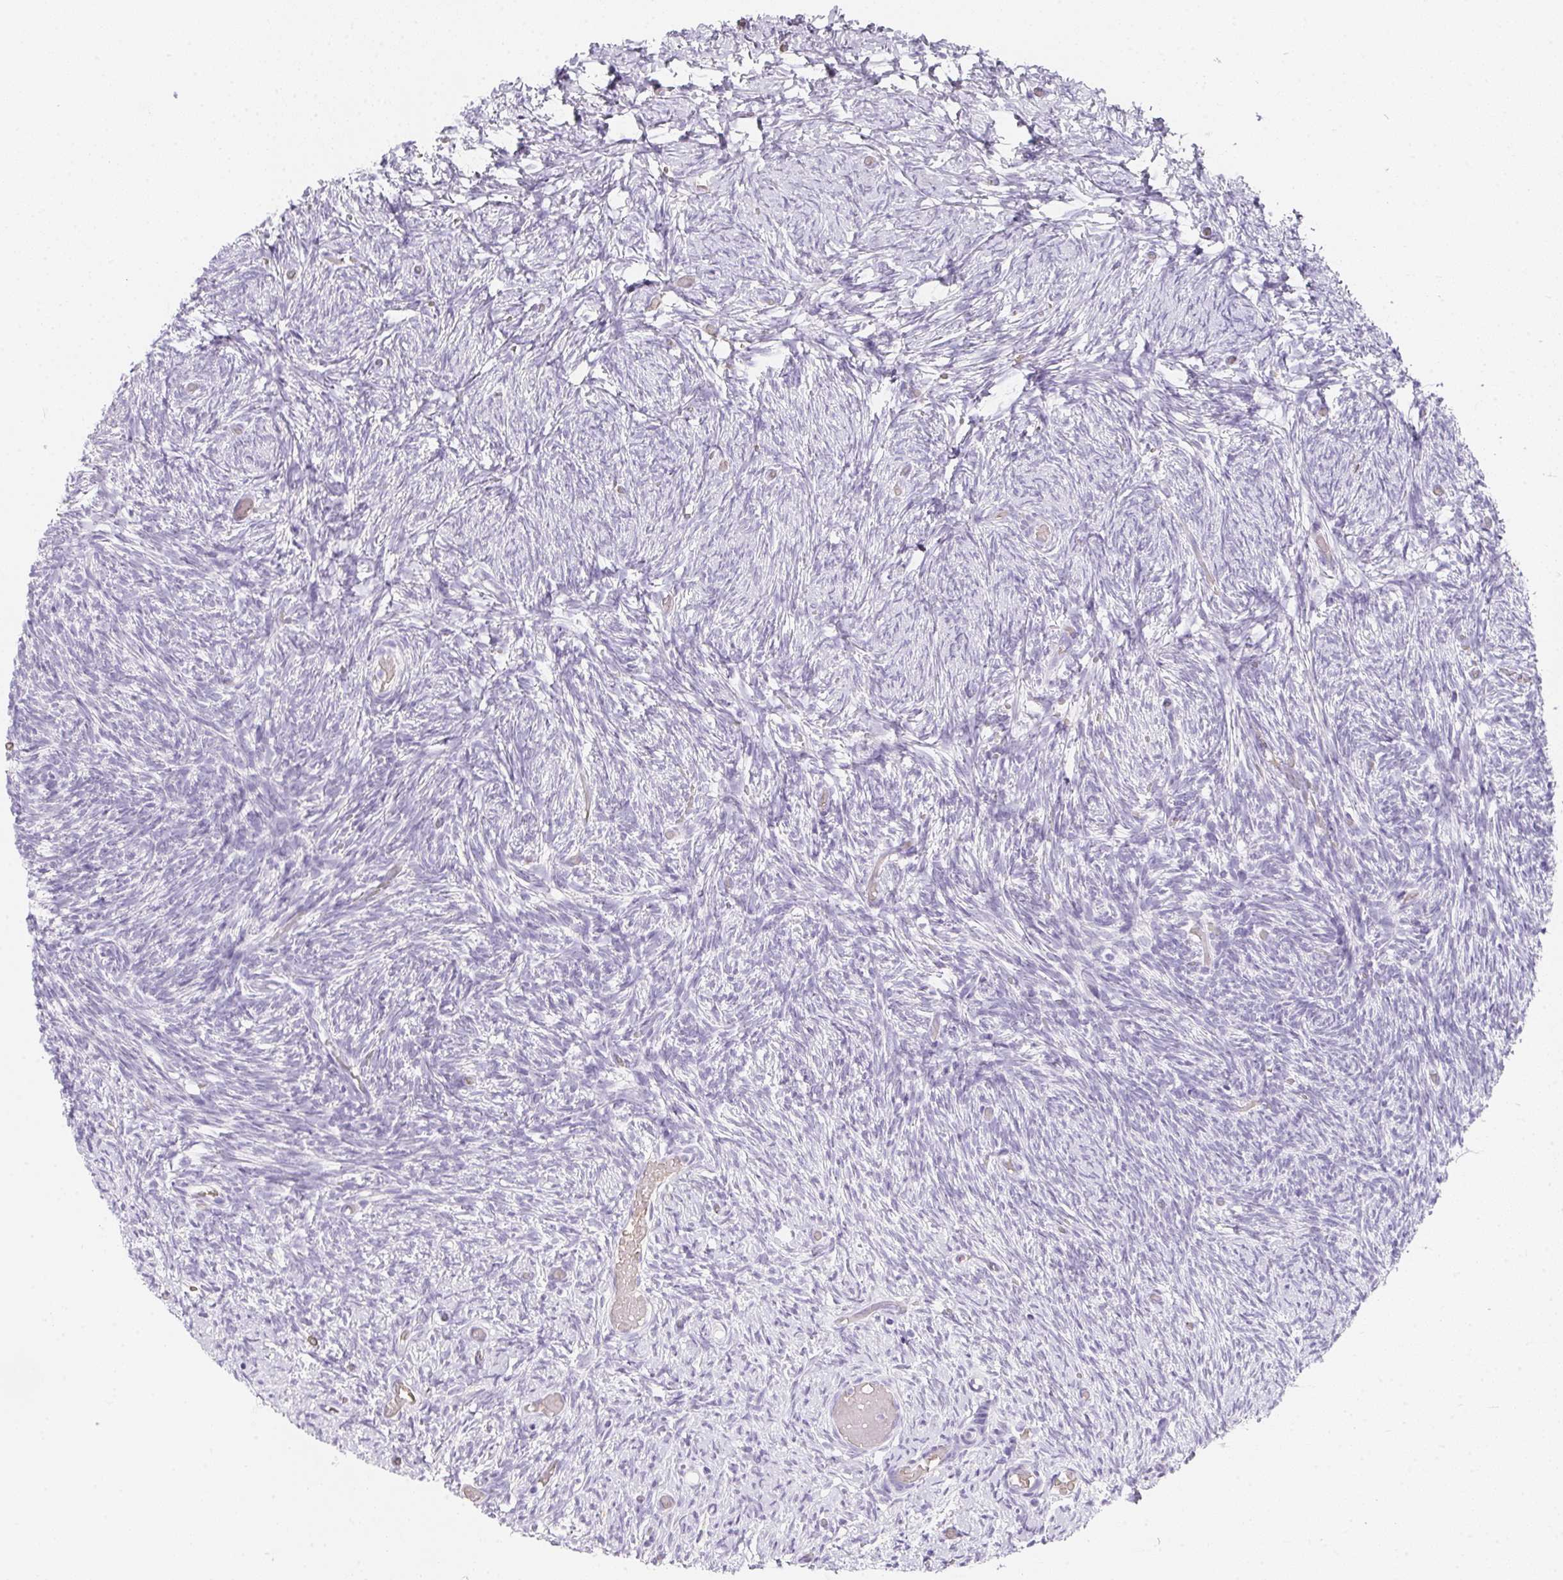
{"staining": {"intensity": "negative", "quantity": "none", "location": "none"}, "tissue": "ovary", "cell_type": "Follicle cells", "image_type": "normal", "snomed": [{"axis": "morphology", "description": "Normal tissue, NOS"}, {"axis": "topography", "description": "Ovary"}], "caption": "Immunohistochemistry of normal ovary reveals no expression in follicle cells.", "gene": "DCD", "patient": {"sex": "female", "age": 39}}